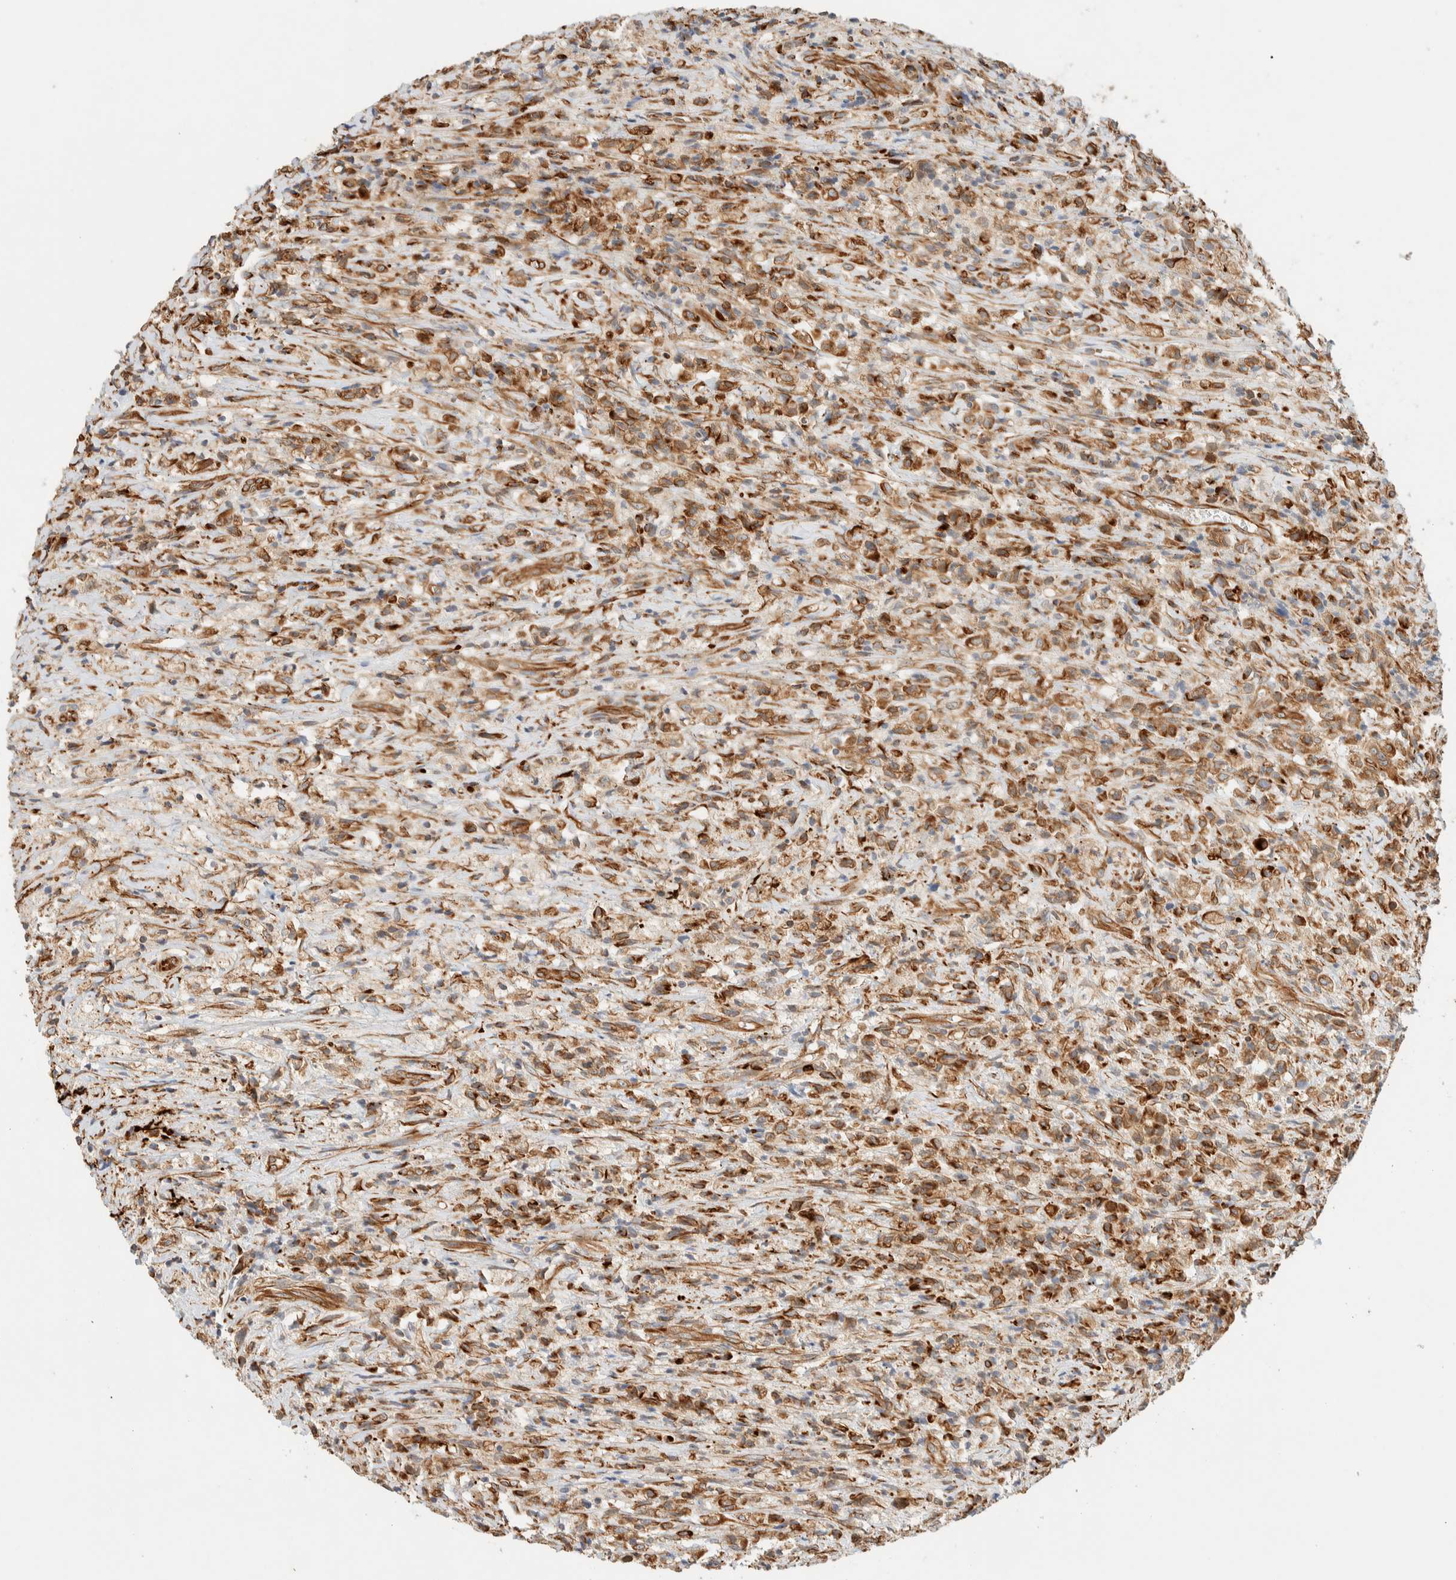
{"staining": {"intensity": "moderate", "quantity": ">75%", "location": "cytoplasmic/membranous"}, "tissue": "testis cancer", "cell_type": "Tumor cells", "image_type": "cancer", "snomed": [{"axis": "morphology", "description": "Carcinoma, Embryonal, NOS"}, {"axis": "topography", "description": "Testis"}], "caption": "Immunohistochemical staining of human testis cancer shows medium levels of moderate cytoplasmic/membranous protein staining in about >75% of tumor cells.", "gene": "FAT1", "patient": {"sex": "male", "age": 2}}